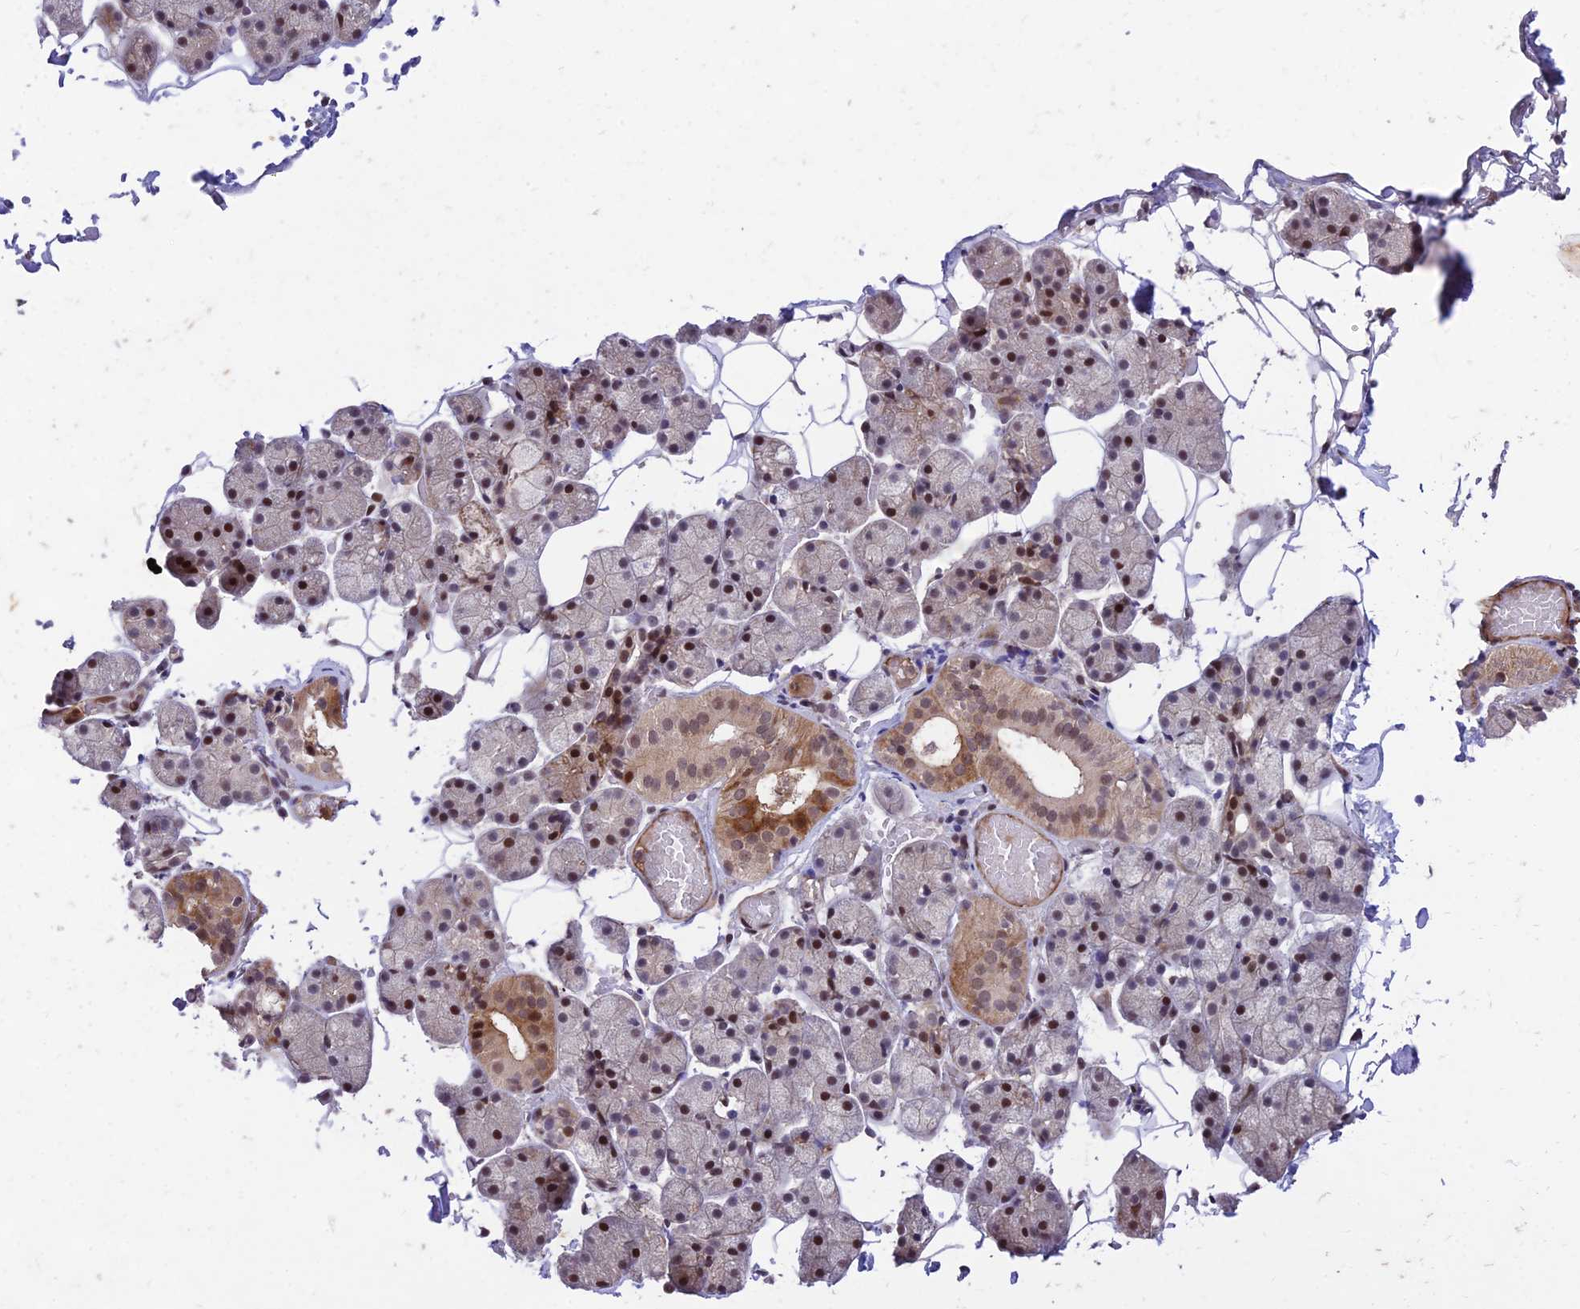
{"staining": {"intensity": "moderate", "quantity": ">75%", "location": "cytoplasmic/membranous,nuclear"}, "tissue": "salivary gland", "cell_type": "Glandular cells", "image_type": "normal", "snomed": [{"axis": "morphology", "description": "Normal tissue, NOS"}, {"axis": "topography", "description": "Salivary gland"}], "caption": "Immunohistochemistry micrograph of normal salivary gland stained for a protein (brown), which demonstrates medium levels of moderate cytoplasmic/membranous,nuclear staining in approximately >75% of glandular cells.", "gene": "ZNF85", "patient": {"sex": "female", "age": 33}}